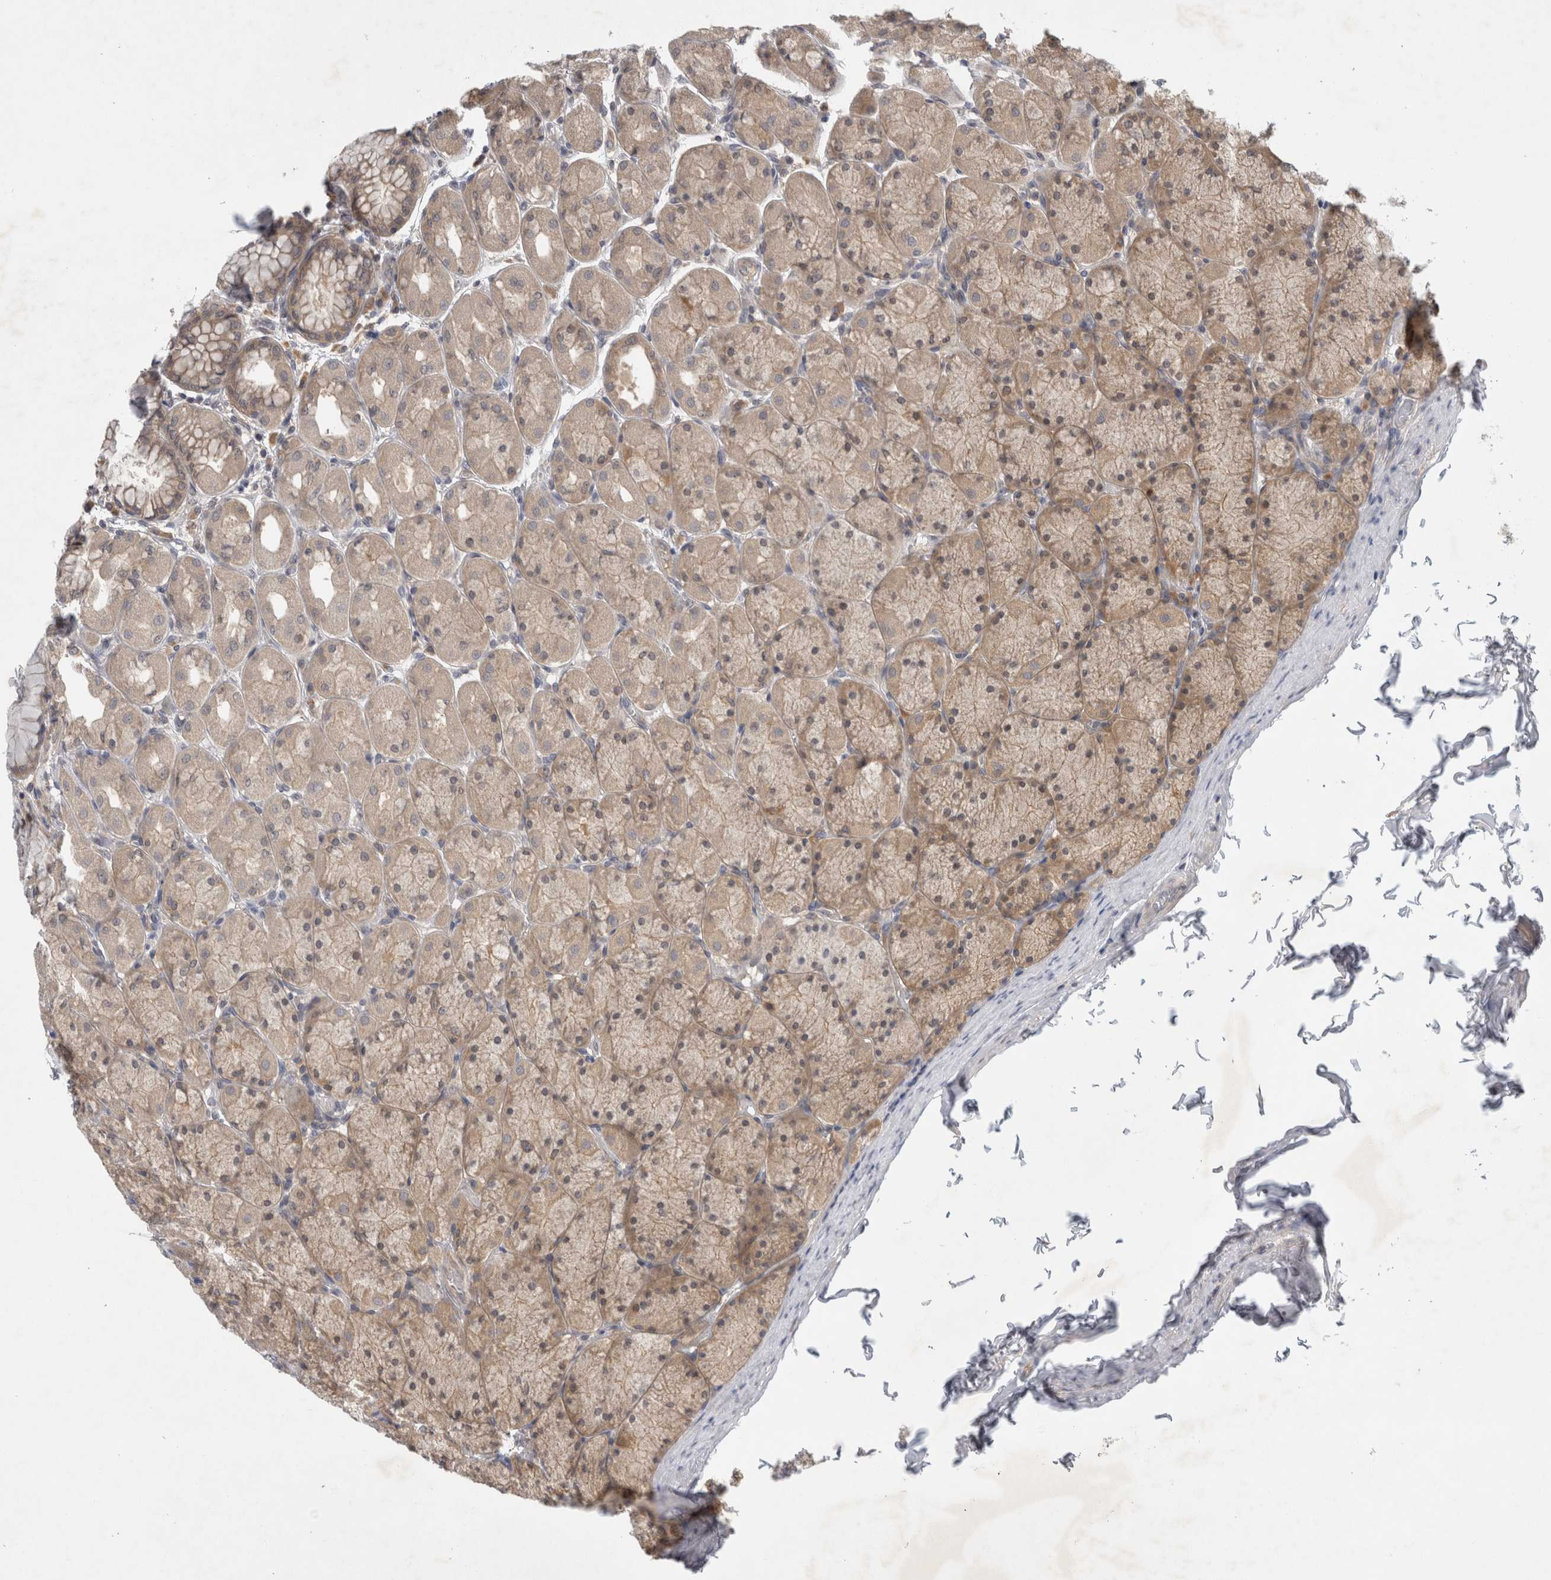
{"staining": {"intensity": "moderate", "quantity": ">75%", "location": "cytoplasmic/membranous"}, "tissue": "stomach", "cell_type": "Glandular cells", "image_type": "normal", "snomed": [{"axis": "morphology", "description": "Normal tissue, NOS"}, {"axis": "topography", "description": "Stomach, upper"}], "caption": "This histopathology image shows benign stomach stained with immunohistochemistry (IHC) to label a protein in brown. The cytoplasmic/membranous of glandular cells show moderate positivity for the protein. Nuclei are counter-stained blue.", "gene": "AASDHPPT", "patient": {"sex": "female", "age": 56}}